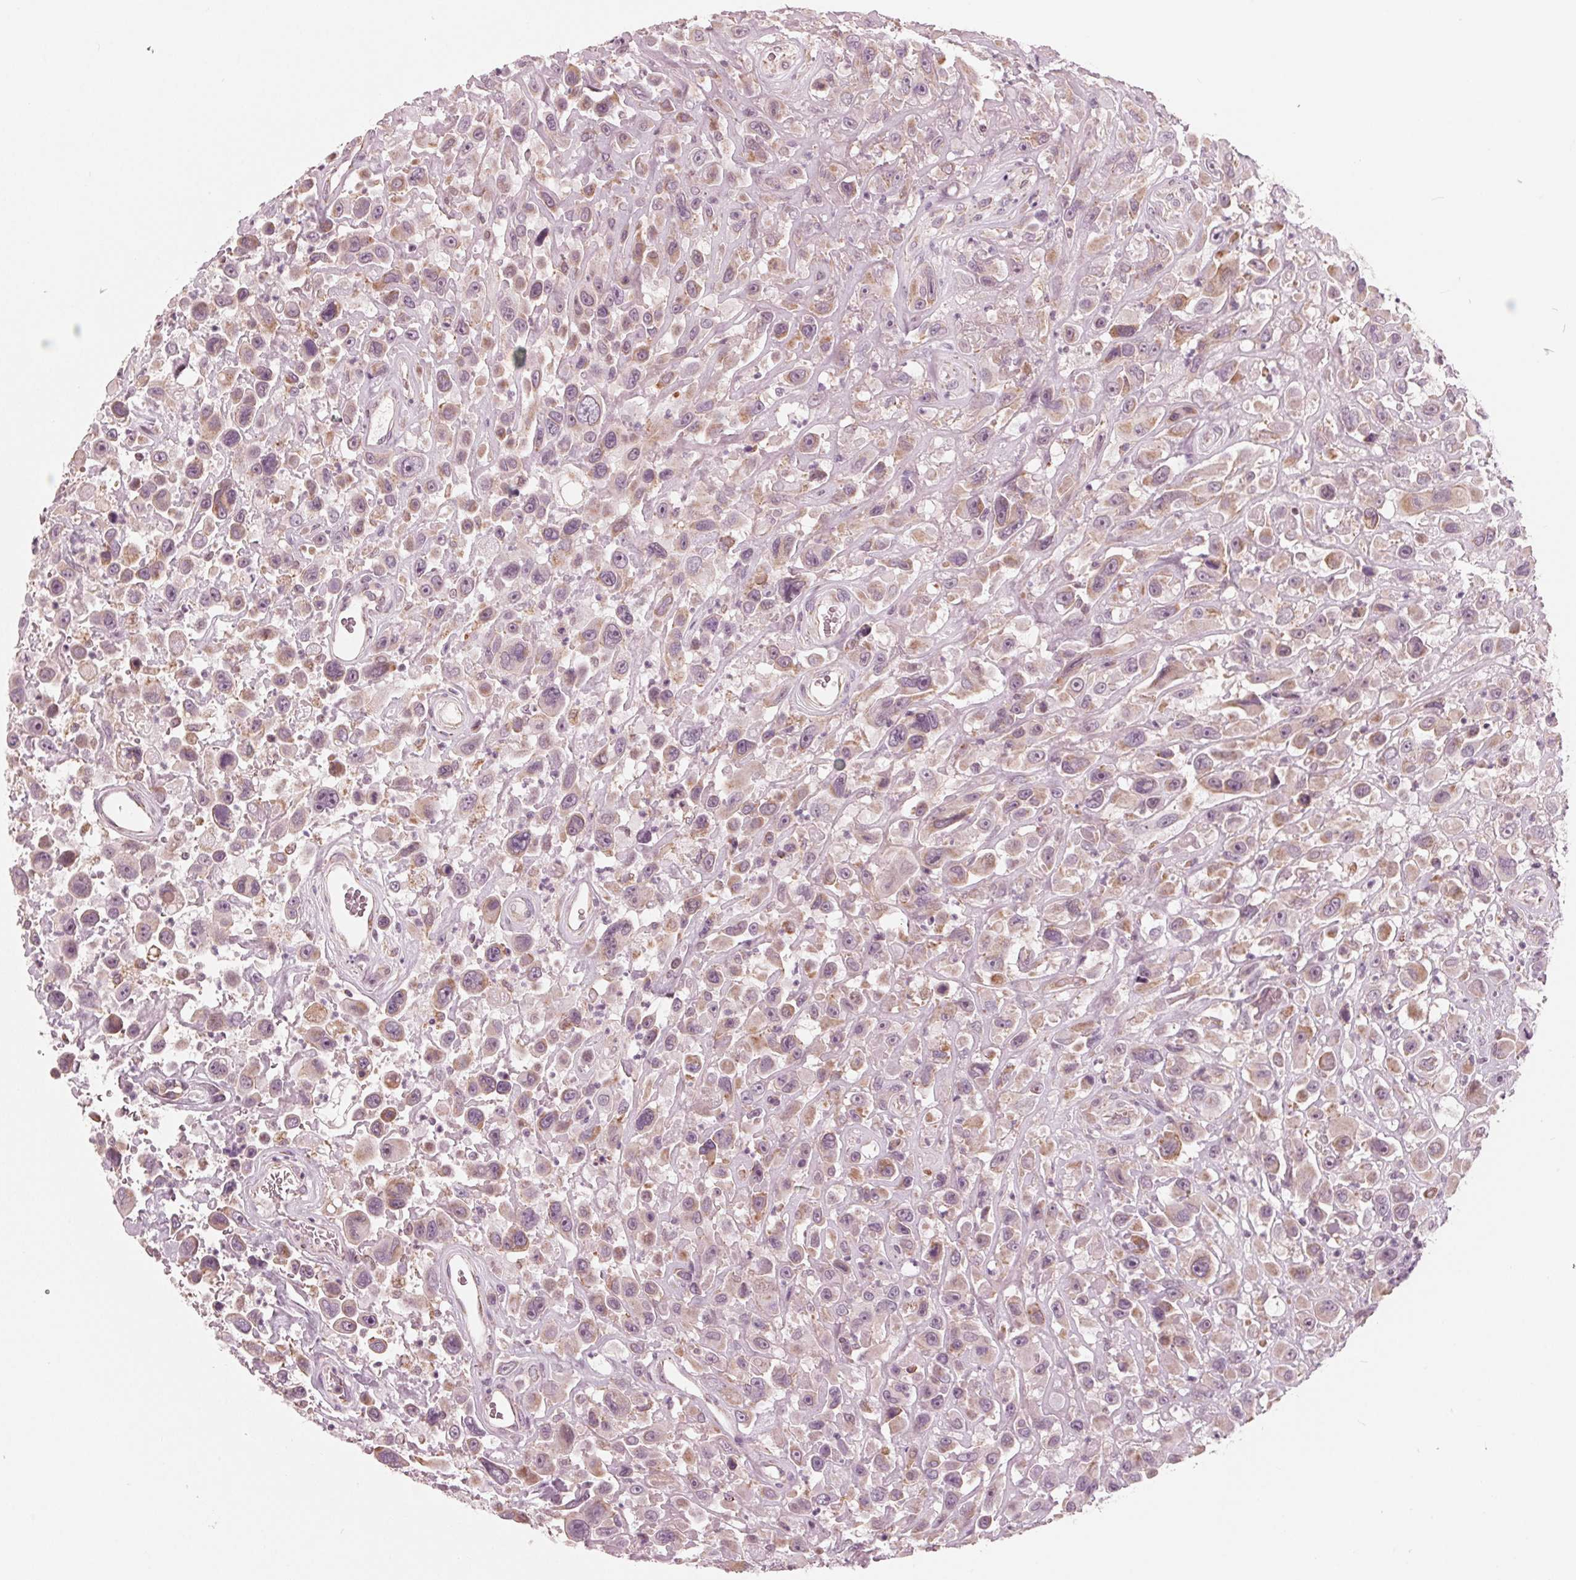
{"staining": {"intensity": "moderate", "quantity": "<25%", "location": "cytoplasmic/membranous"}, "tissue": "urothelial cancer", "cell_type": "Tumor cells", "image_type": "cancer", "snomed": [{"axis": "morphology", "description": "Urothelial carcinoma, High grade"}, {"axis": "topography", "description": "Urinary bladder"}], "caption": "IHC (DAB) staining of human high-grade urothelial carcinoma exhibits moderate cytoplasmic/membranous protein positivity in approximately <25% of tumor cells.", "gene": "DCAF4L2", "patient": {"sex": "male", "age": 53}}